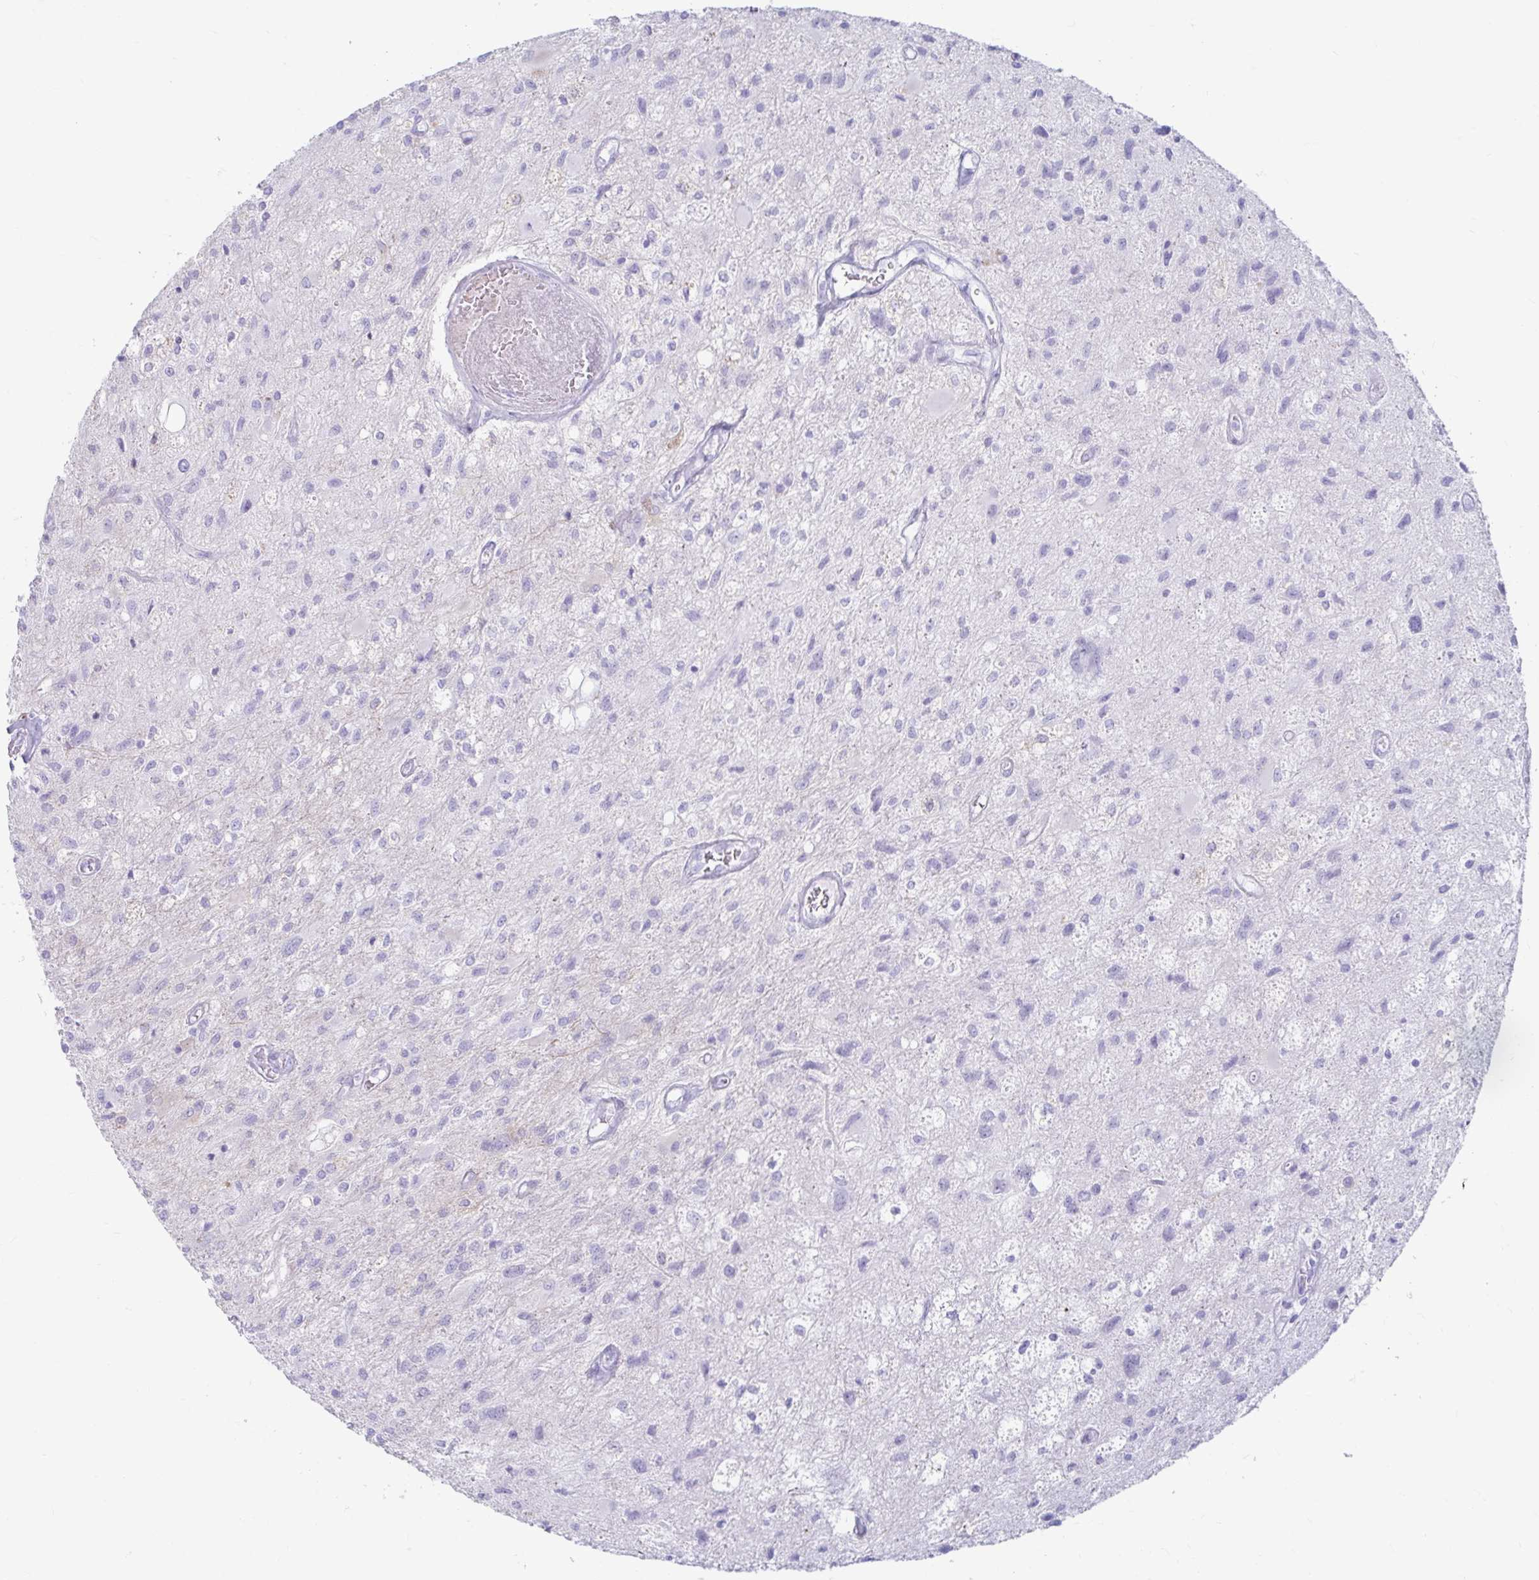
{"staining": {"intensity": "negative", "quantity": "none", "location": "none"}, "tissue": "glioma", "cell_type": "Tumor cells", "image_type": "cancer", "snomed": [{"axis": "morphology", "description": "Glioma, malignant, High grade"}, {"axis": "topography", "description": "Brain"}], "caption": "A histopathology image of glioma stained for a protein demonstrates no brown staining in tumor cells.", "gene": "ERICH6", "patient": {"sex": "female", "age": 70}}